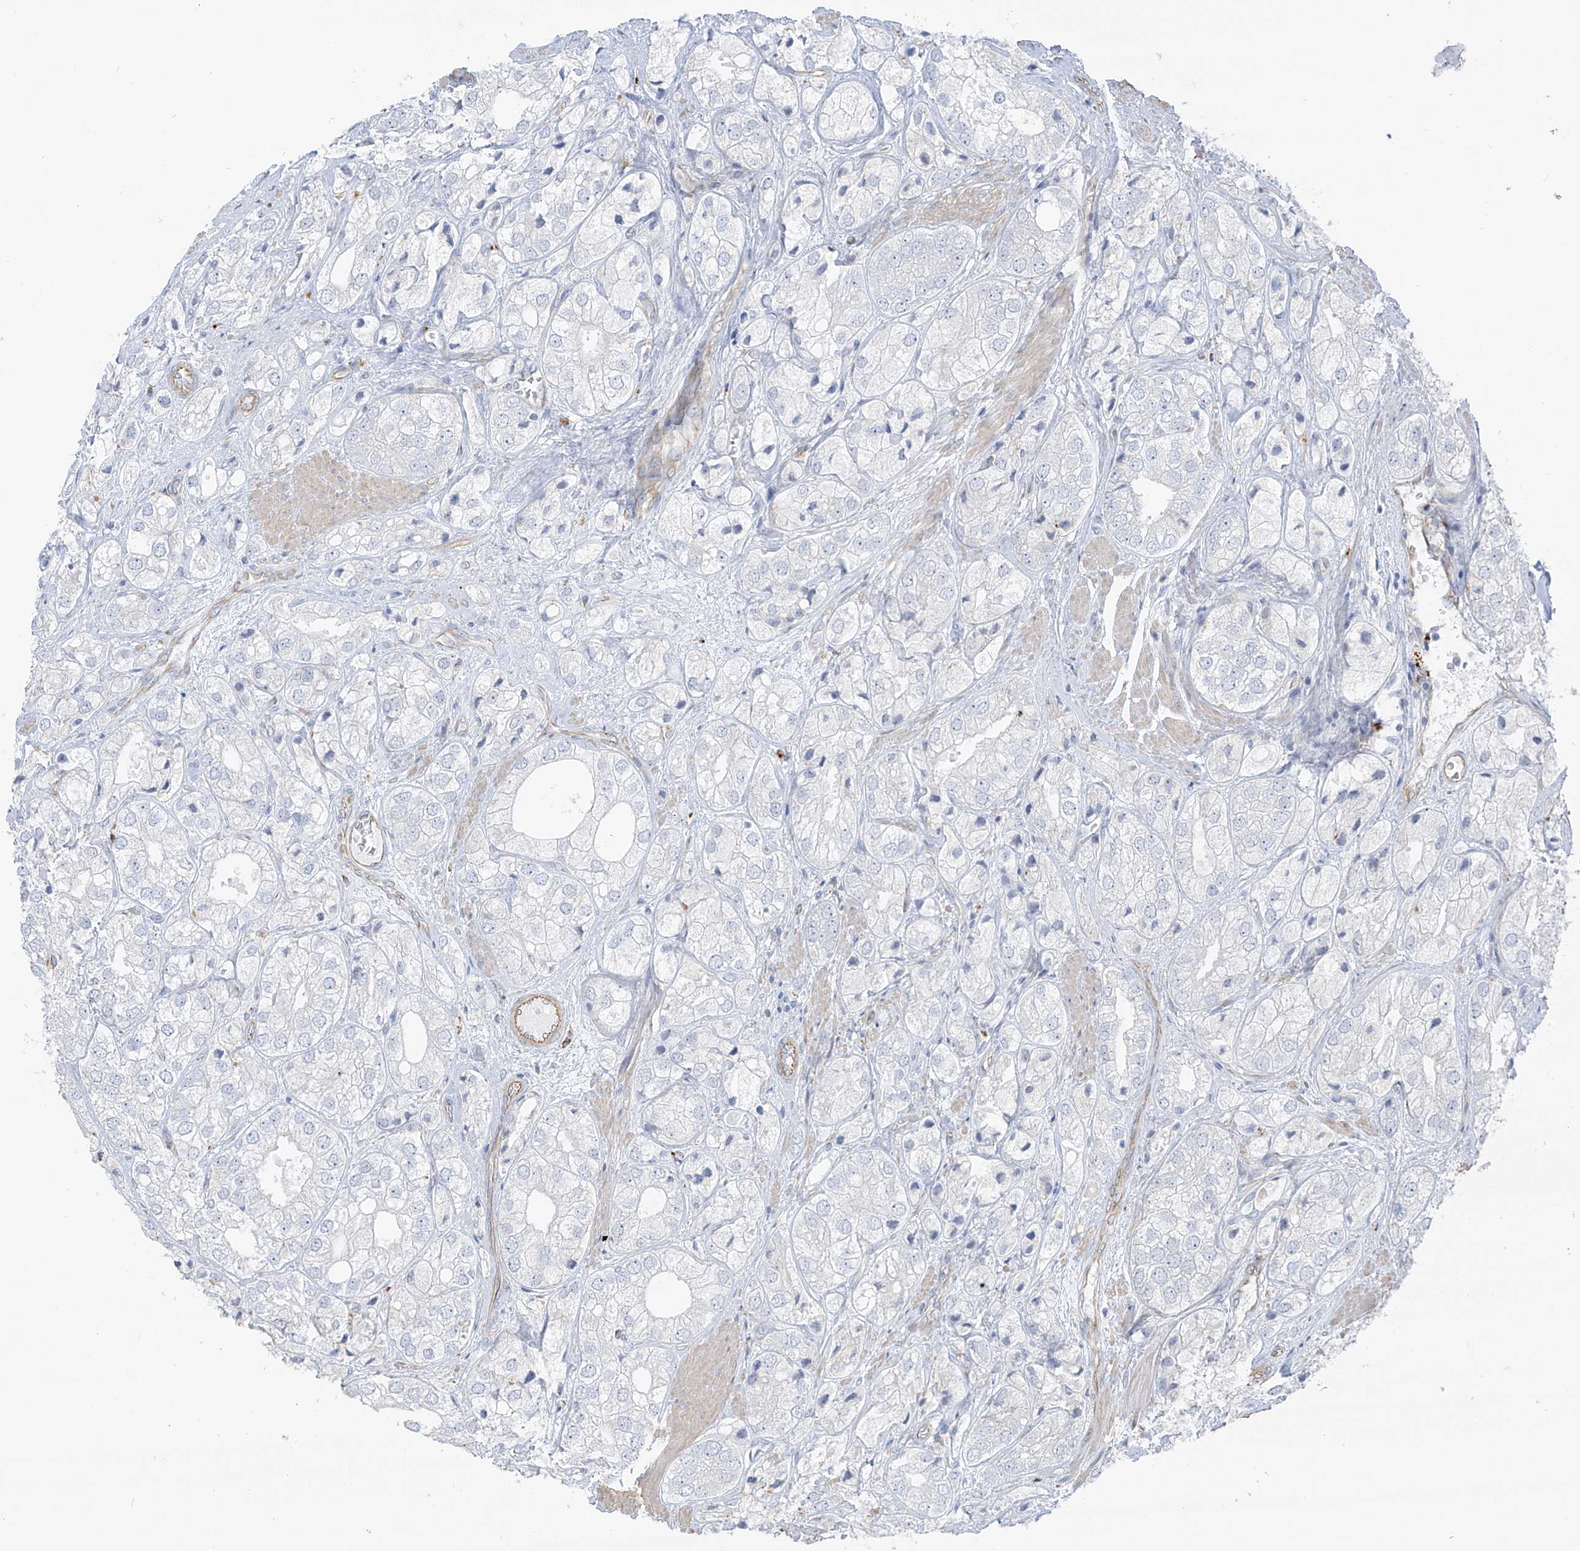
{"staining": {"intensity": "negative", "quantity": "none", "location": "none"}, "tissue": "prostate cancer", "cell_type": "Tumor cells", "image_type": "cancer", "snomed": [{"axis": "morphology", "description": "Adenocarcinoma, High grade"}, {"axis": "topography", "description": "Prostate"}], "caption": "The micrograph exhibits no staining of tumor cells in prostate cancer.", "gene": "TAL2", "patient": {"sex": "male", "age": 50}}